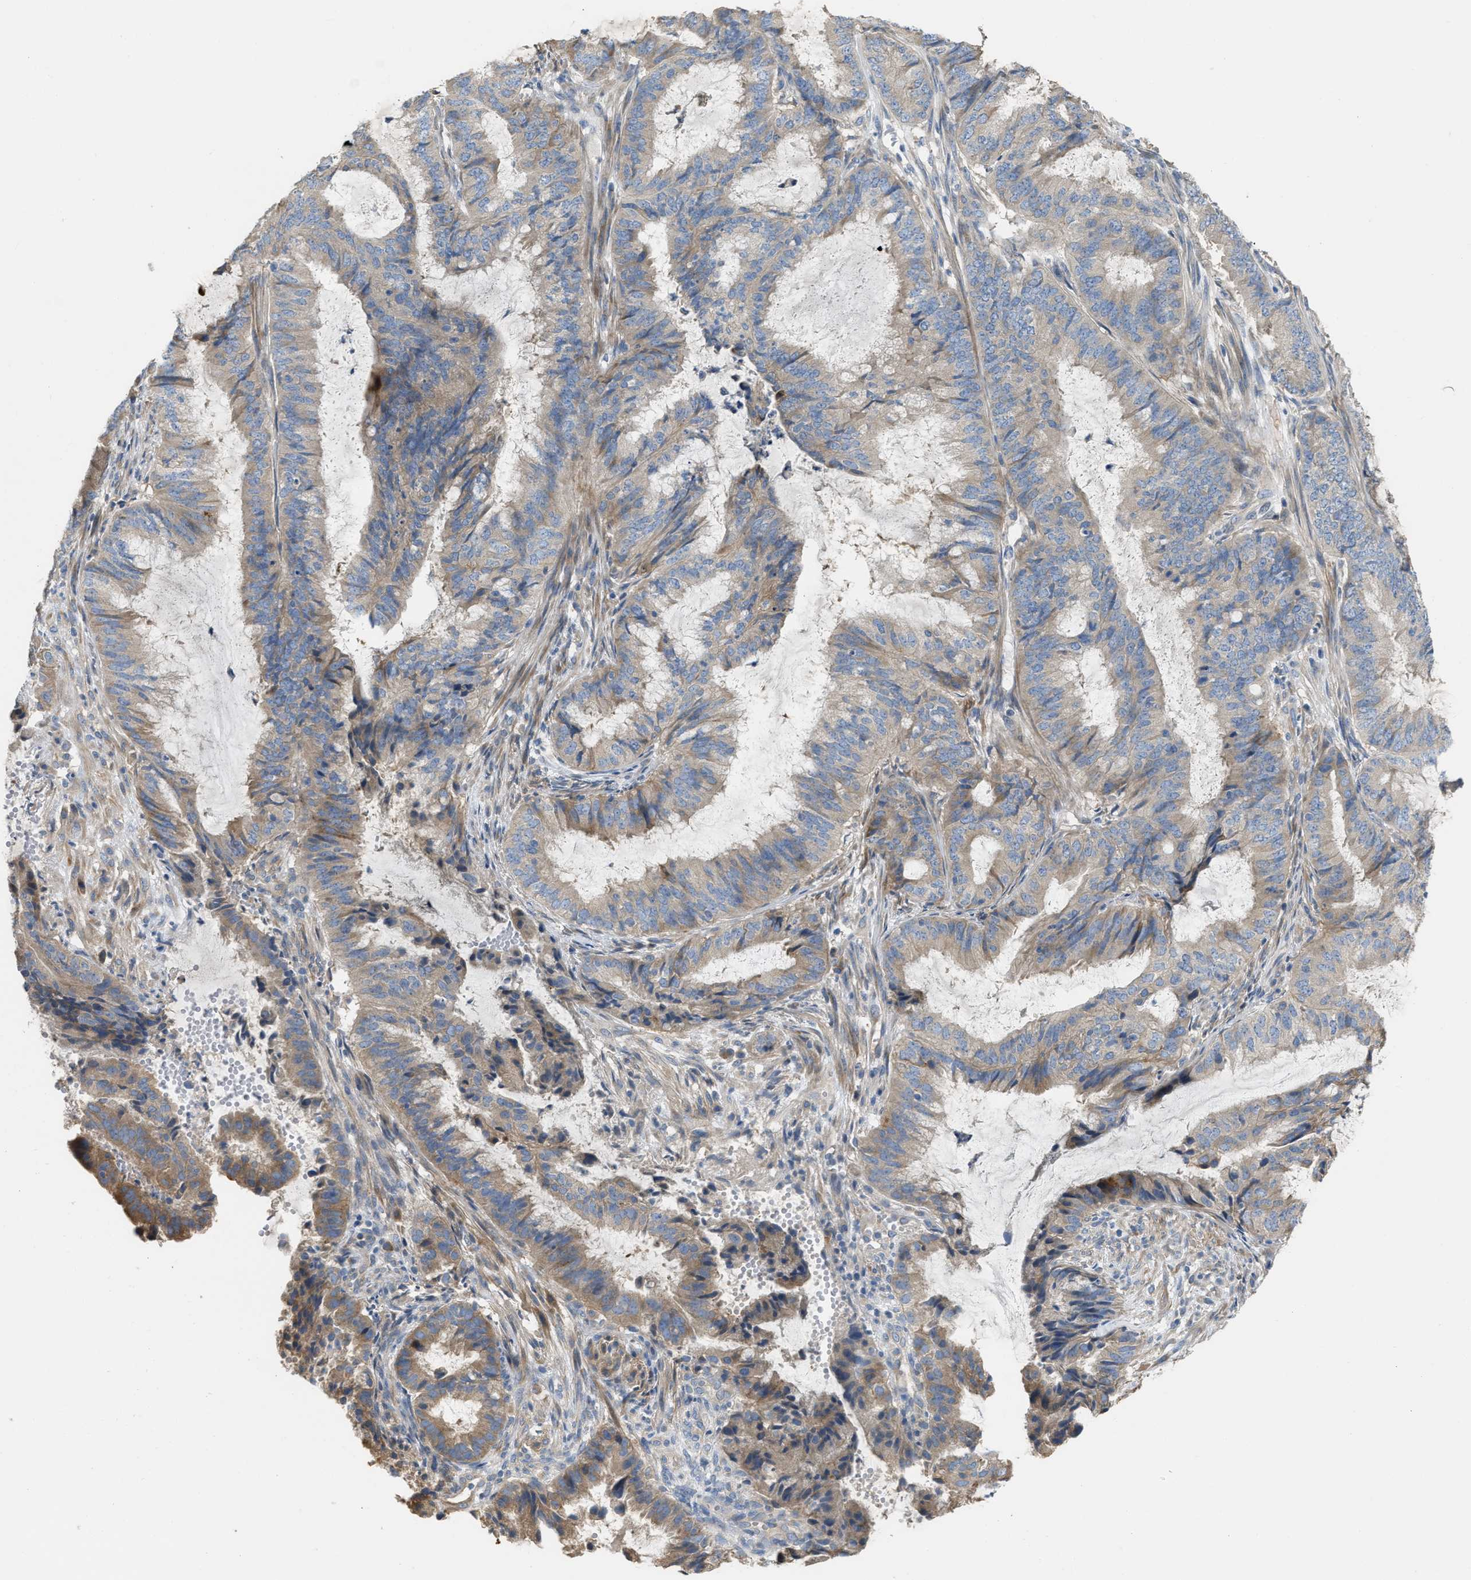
{"staining": {"intensity": "weak", "quantity": ">75%", "location": "cytoplasmic/membranous"}, "tissue": "endometrial cancer", "cell_type": "Tumor cells", "image_type": "cancer", "snomed": [{"axis": "morphology", "description": "Adenocarcinoma, NOS"}, {"axis": "topography", "description": "Endometrium"}], "caption": "The image reveals staining of endometrial adenocarcinoma, revealing weak cytoplasmic/membranous protein positivity (brown color) within tumor cells.", "gene": "DHX58", "patient": {"sex": "female", "age": 51}}